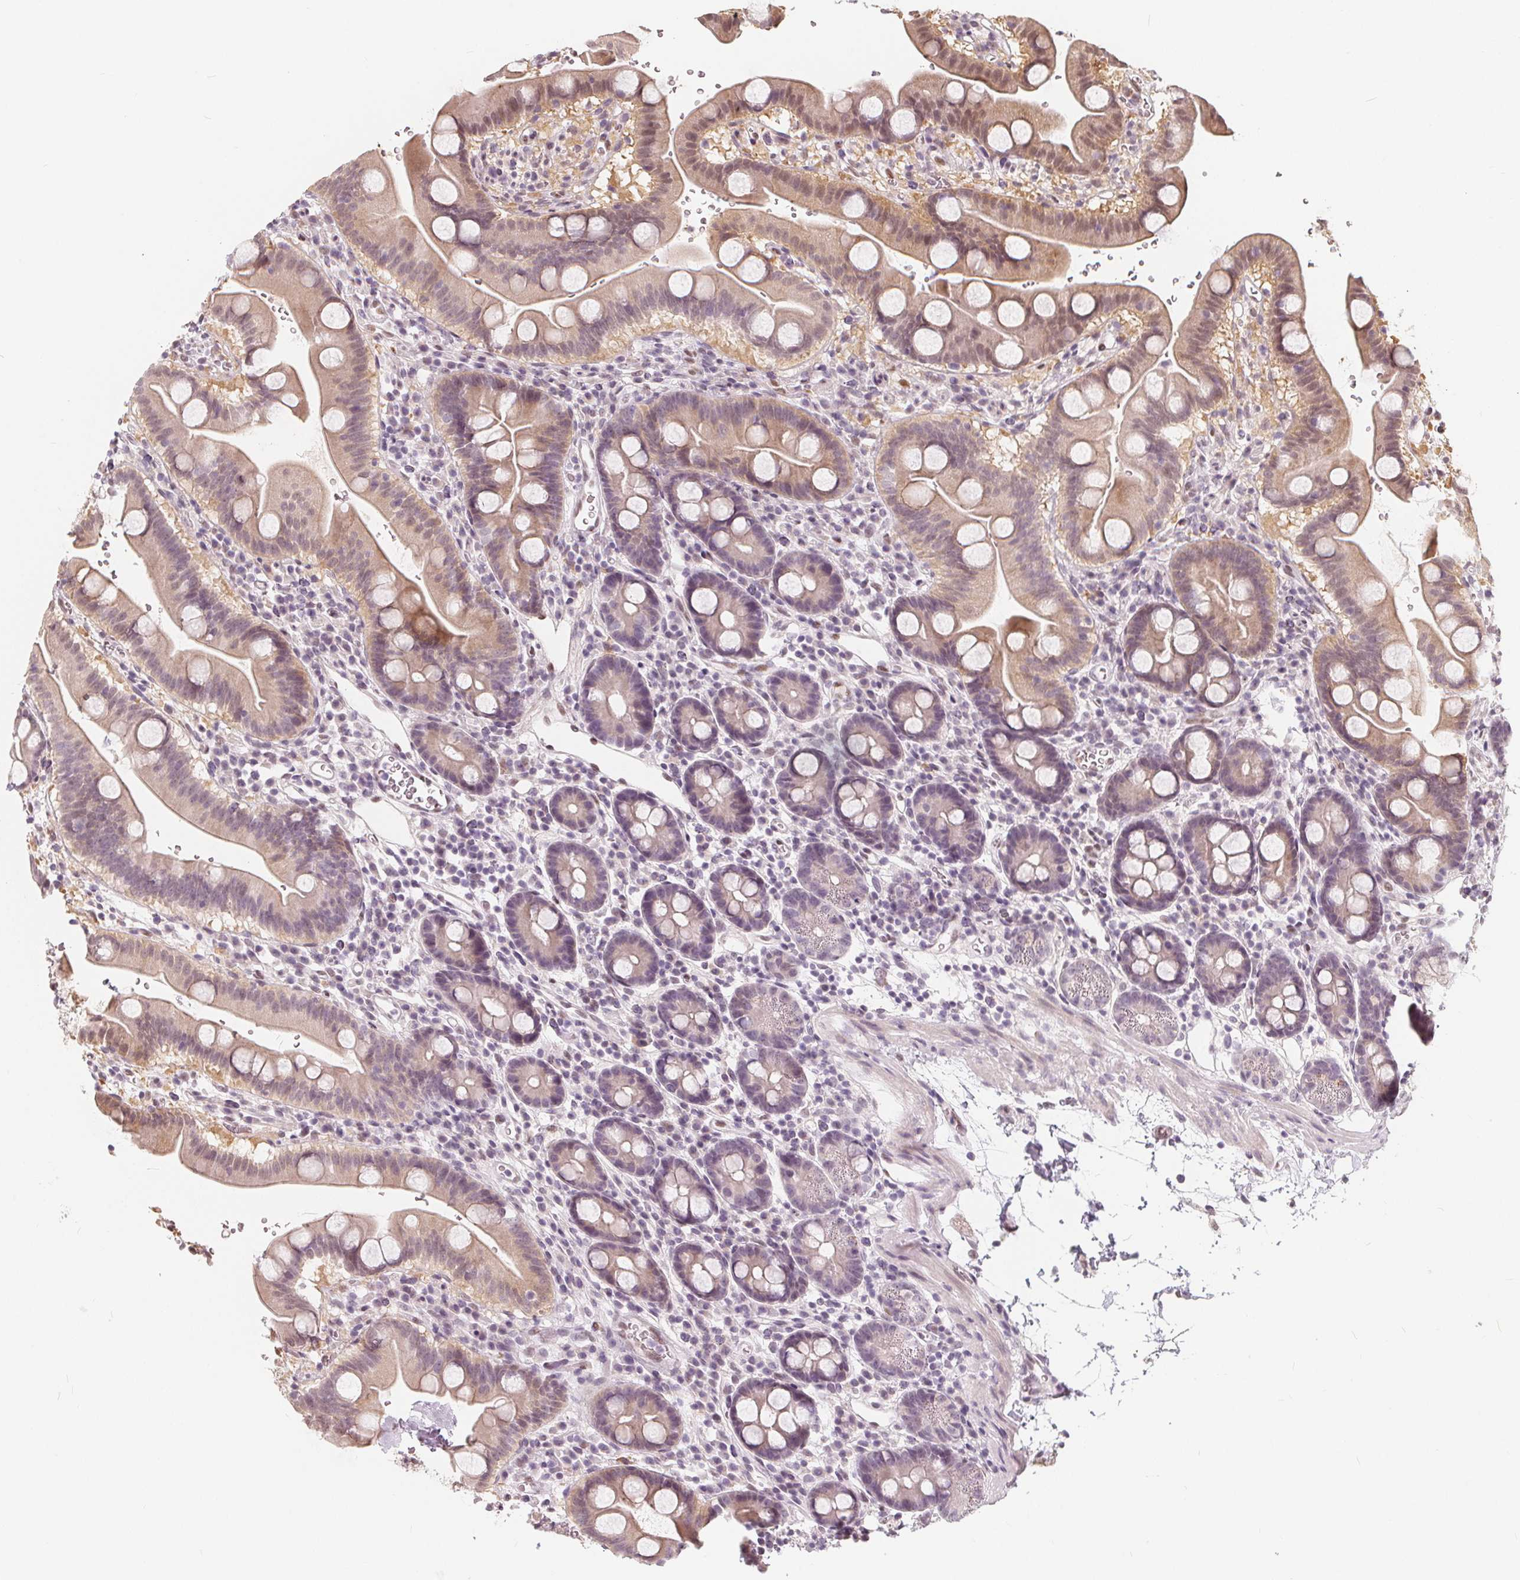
{"staining": {"intensity": "weak", "quantity": "25%-75%", "location": "cytoplasmic/membranous"}, "tissue": "duodenum", "cell_type": "Glandular cells", "image_type": "normal", "snomed": [{"axis": "morphology", "description": "Normal tissue, NOS"}, {"axis": "topography", "description": "Duodenum"}], "caption": "The immunohistochemical stain shows weak cytoplasmic/membranous positivity in glandular cells of benign duodenum. The staining was performed using DAB (3,3'-diaminobenzidine) to visualize the protein expression in brown, while the nuclei were stained in blue with hematoxylin (Magnification: 20x).", "gene": "DRC3", "patient": {"sex": "male", "age": 59}}